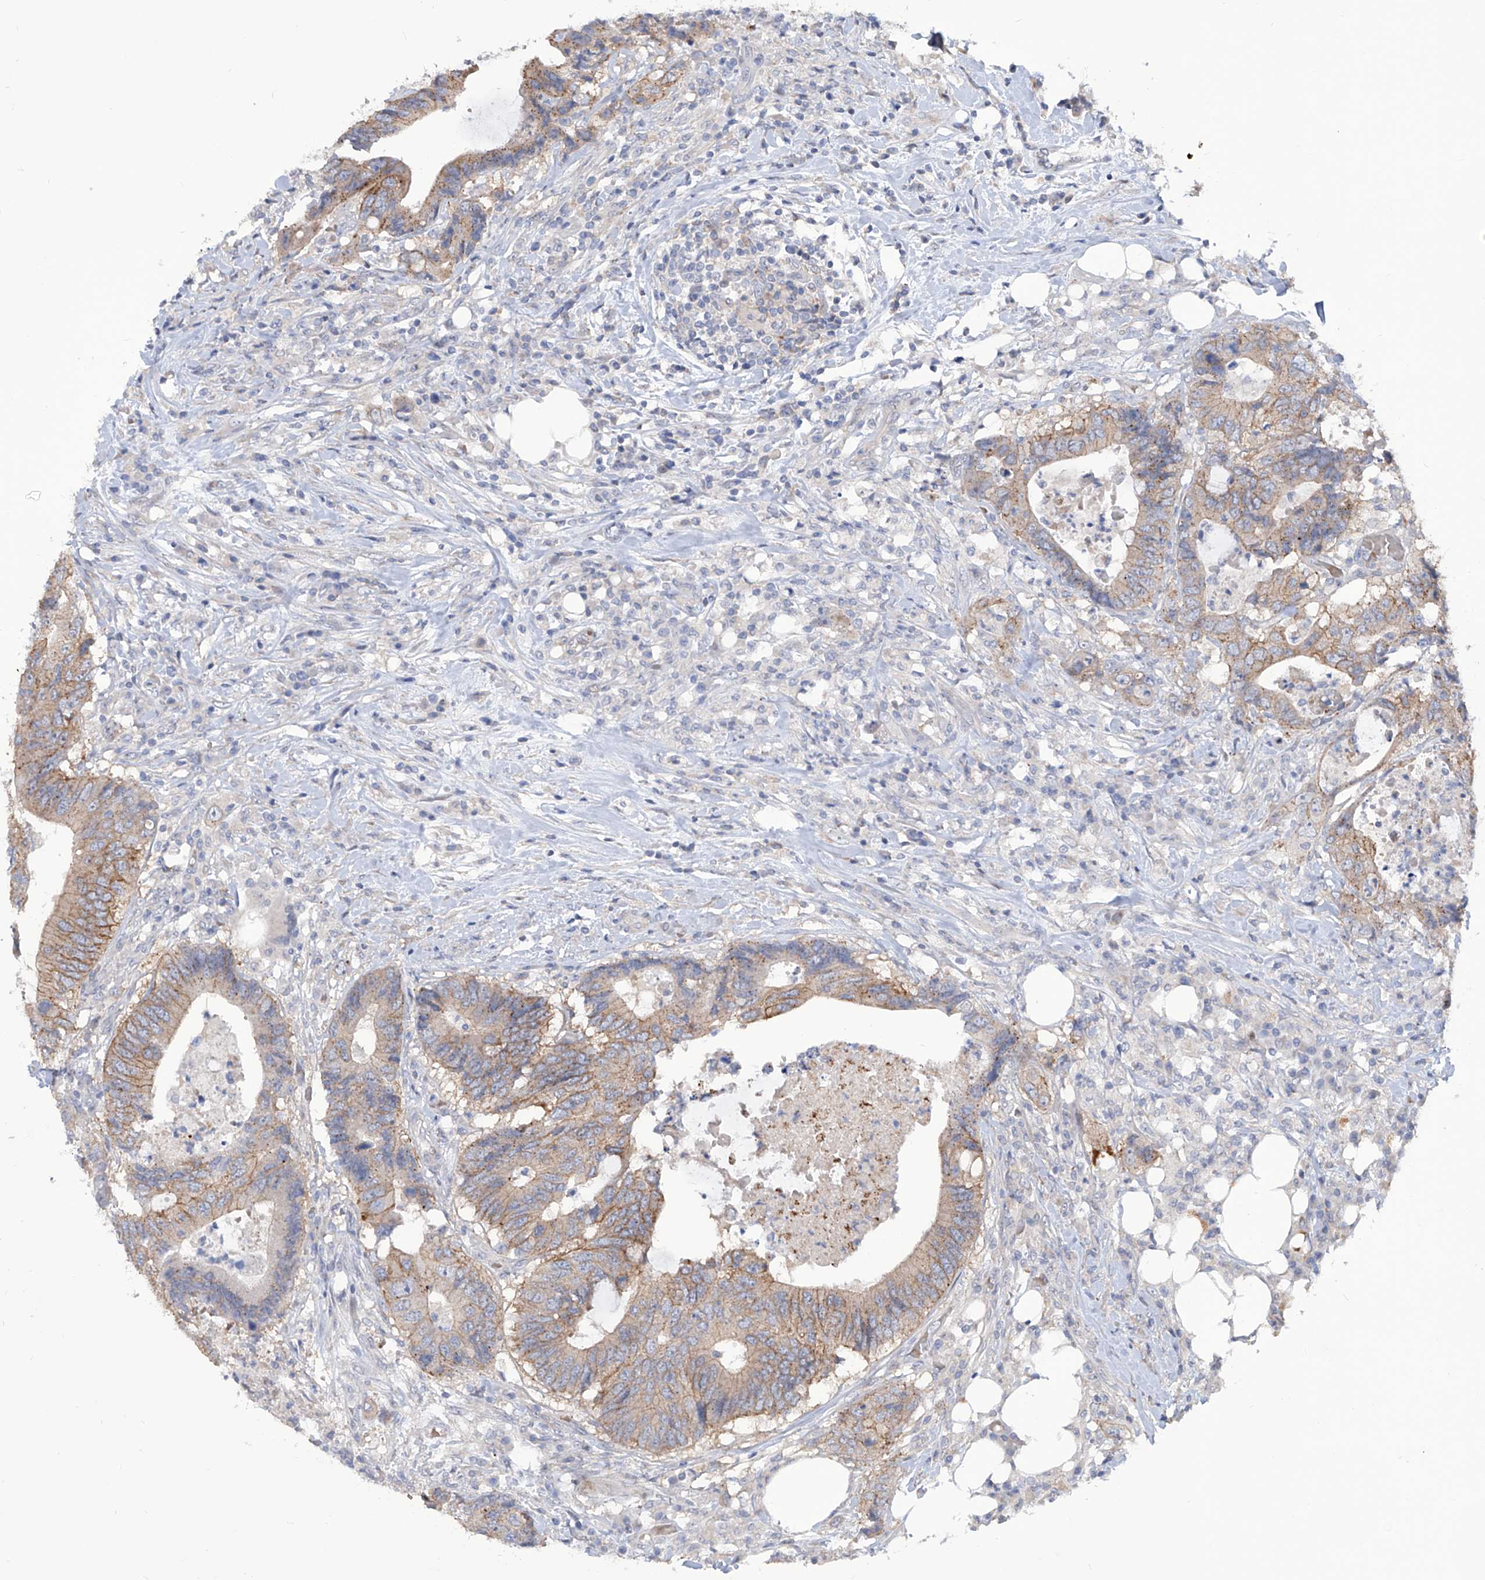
{"staining": {"intensity": "moderate", "quantity": "25%-75%", "location": "cytoplasmic/membranous"}, "tissue": "colorectal cancer", "cell_type": "Tumor cells", "image_type": "cancer", "snomed": [{"axis": "morphology", "description": "Adenocarcinoma, NOS"}, {"axis": "topography", "description": "Colon"}], "caption": "Brown immunohistochemical staining in colorectal cancer exhibits moderate cytoplasmic/membranous expression in about 25%-75% of tumor cells. Nuclei are stained in blue.", "gene": "LRRC1", "patient": {"sex": "male", "age": 71}}